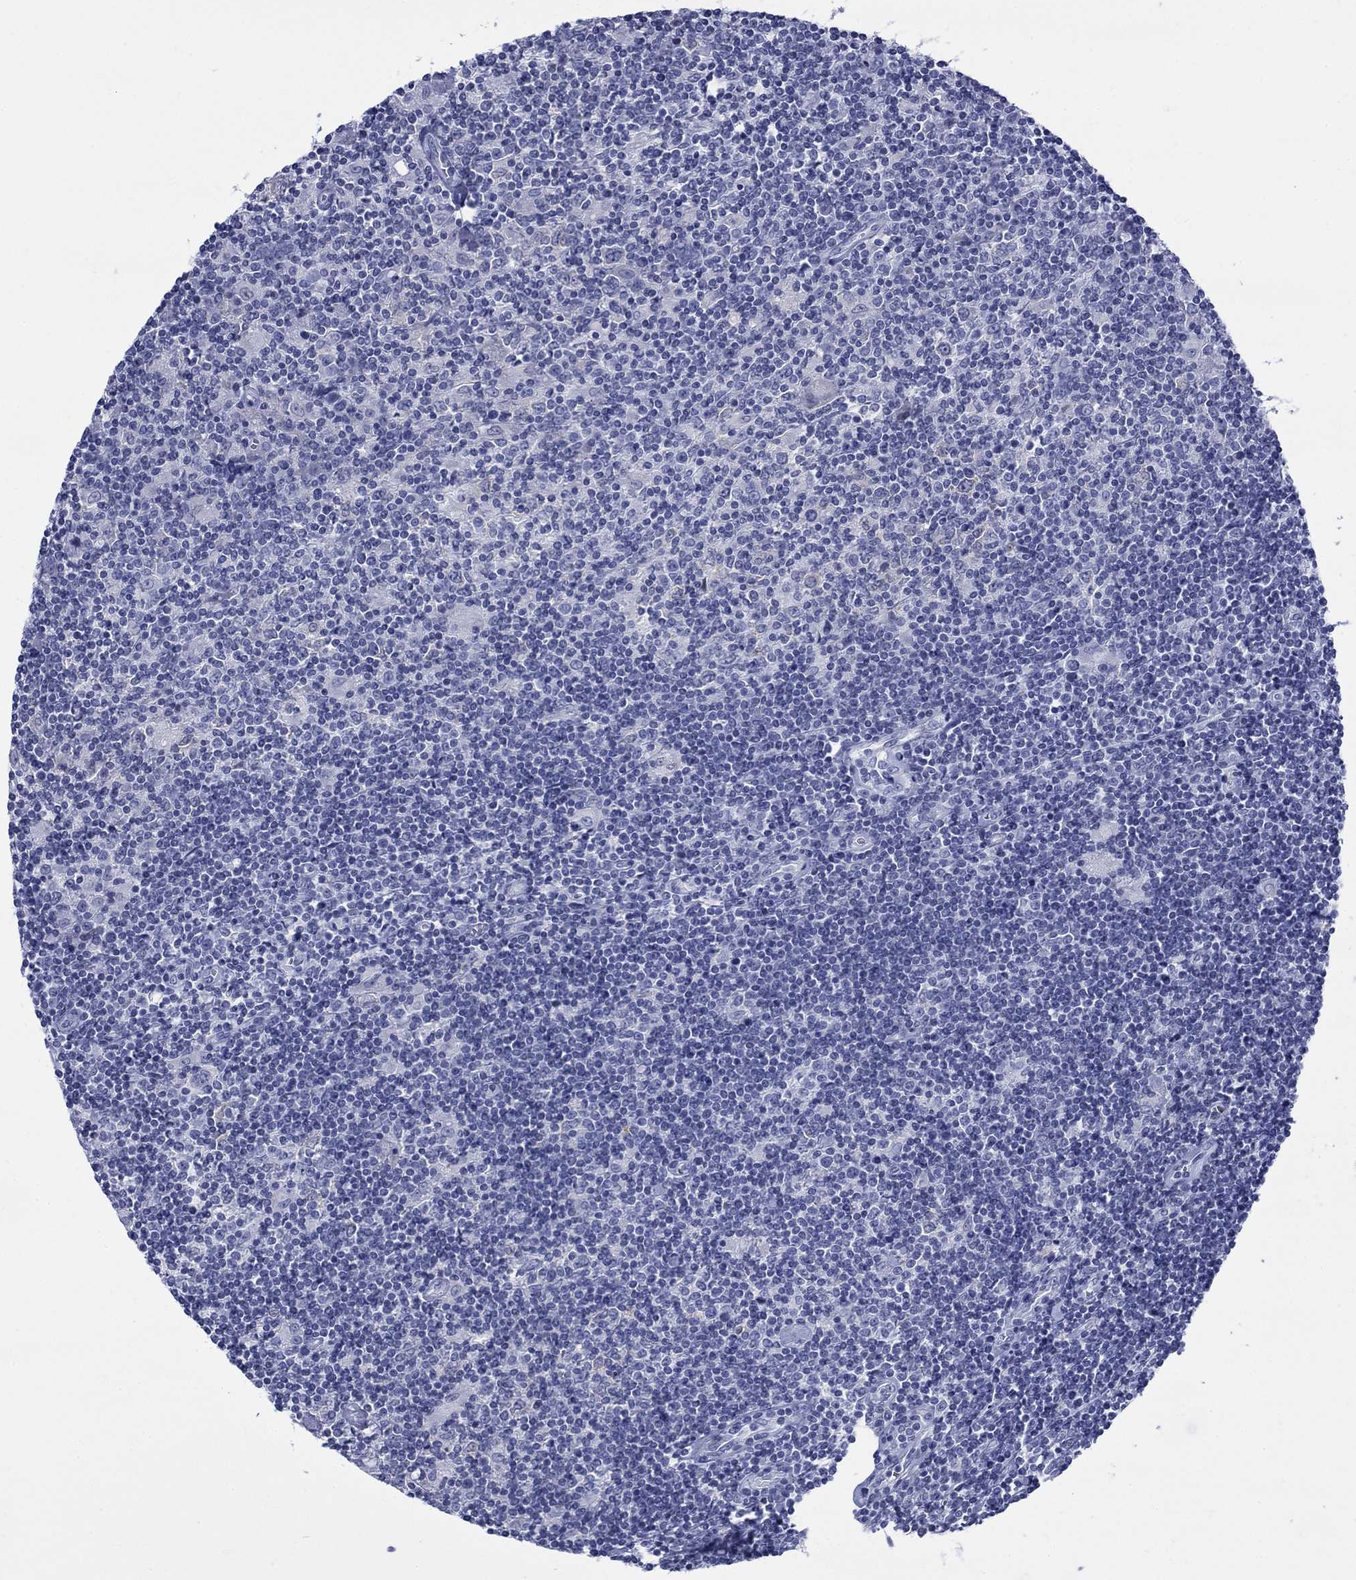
{"staining": {"intensity": "negative", "quantity": "none", "location": "none"}, "tissue": "lymphoma", "cell_type": "Tumor cells", "image_type": "cancer", "snomed": [{"axis": "morphology", "description": "Hodgkin's disease, NOS"}, {"axis": "topography", "description": "Lymph node"}], "caption": "Tumor cells are negative for brown protein staining in lymphoma.", "gene": "IGF2BP3", "patient": {"sex": "male", "age": 40}}